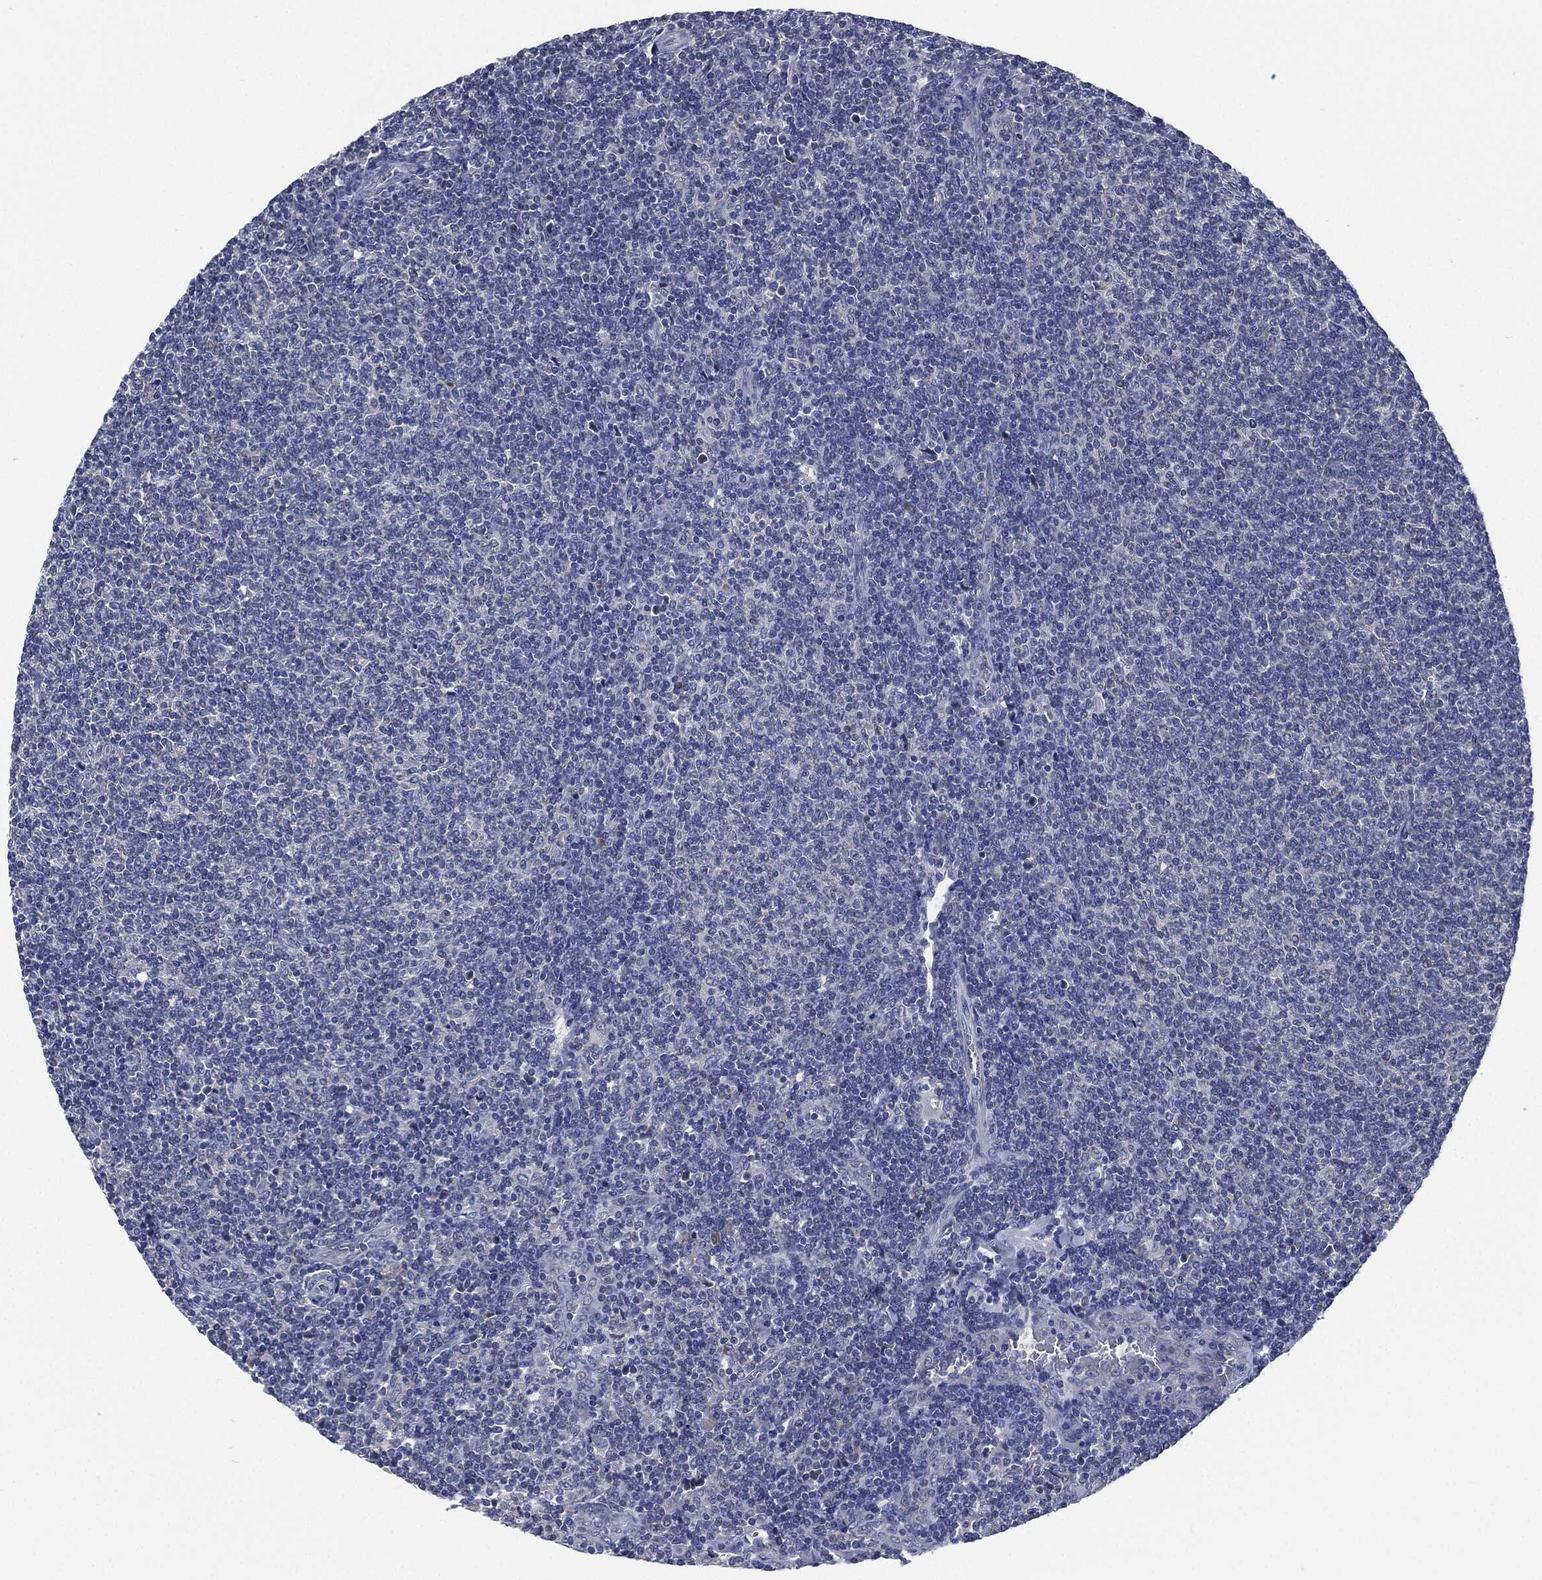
{"staining": {"intensity": "negative", "quantity": "none", "location": "none"}, "tissue": "lymphoma", "cell_type": "Tumor cells", "image_type": "cancer", "snomed": [{"axis": "morphology", "description": "Malignant lymphoma, non-Hodgkin's type, Low grade"}, {"axis": "topography", "description": "Lymph node"}], "caption": "Histopathology image shows no significant protein staining in tumor cells of lymphoma.", "gene": "SIGLEC9", "patient": {"sex": "male", "age": 52}}